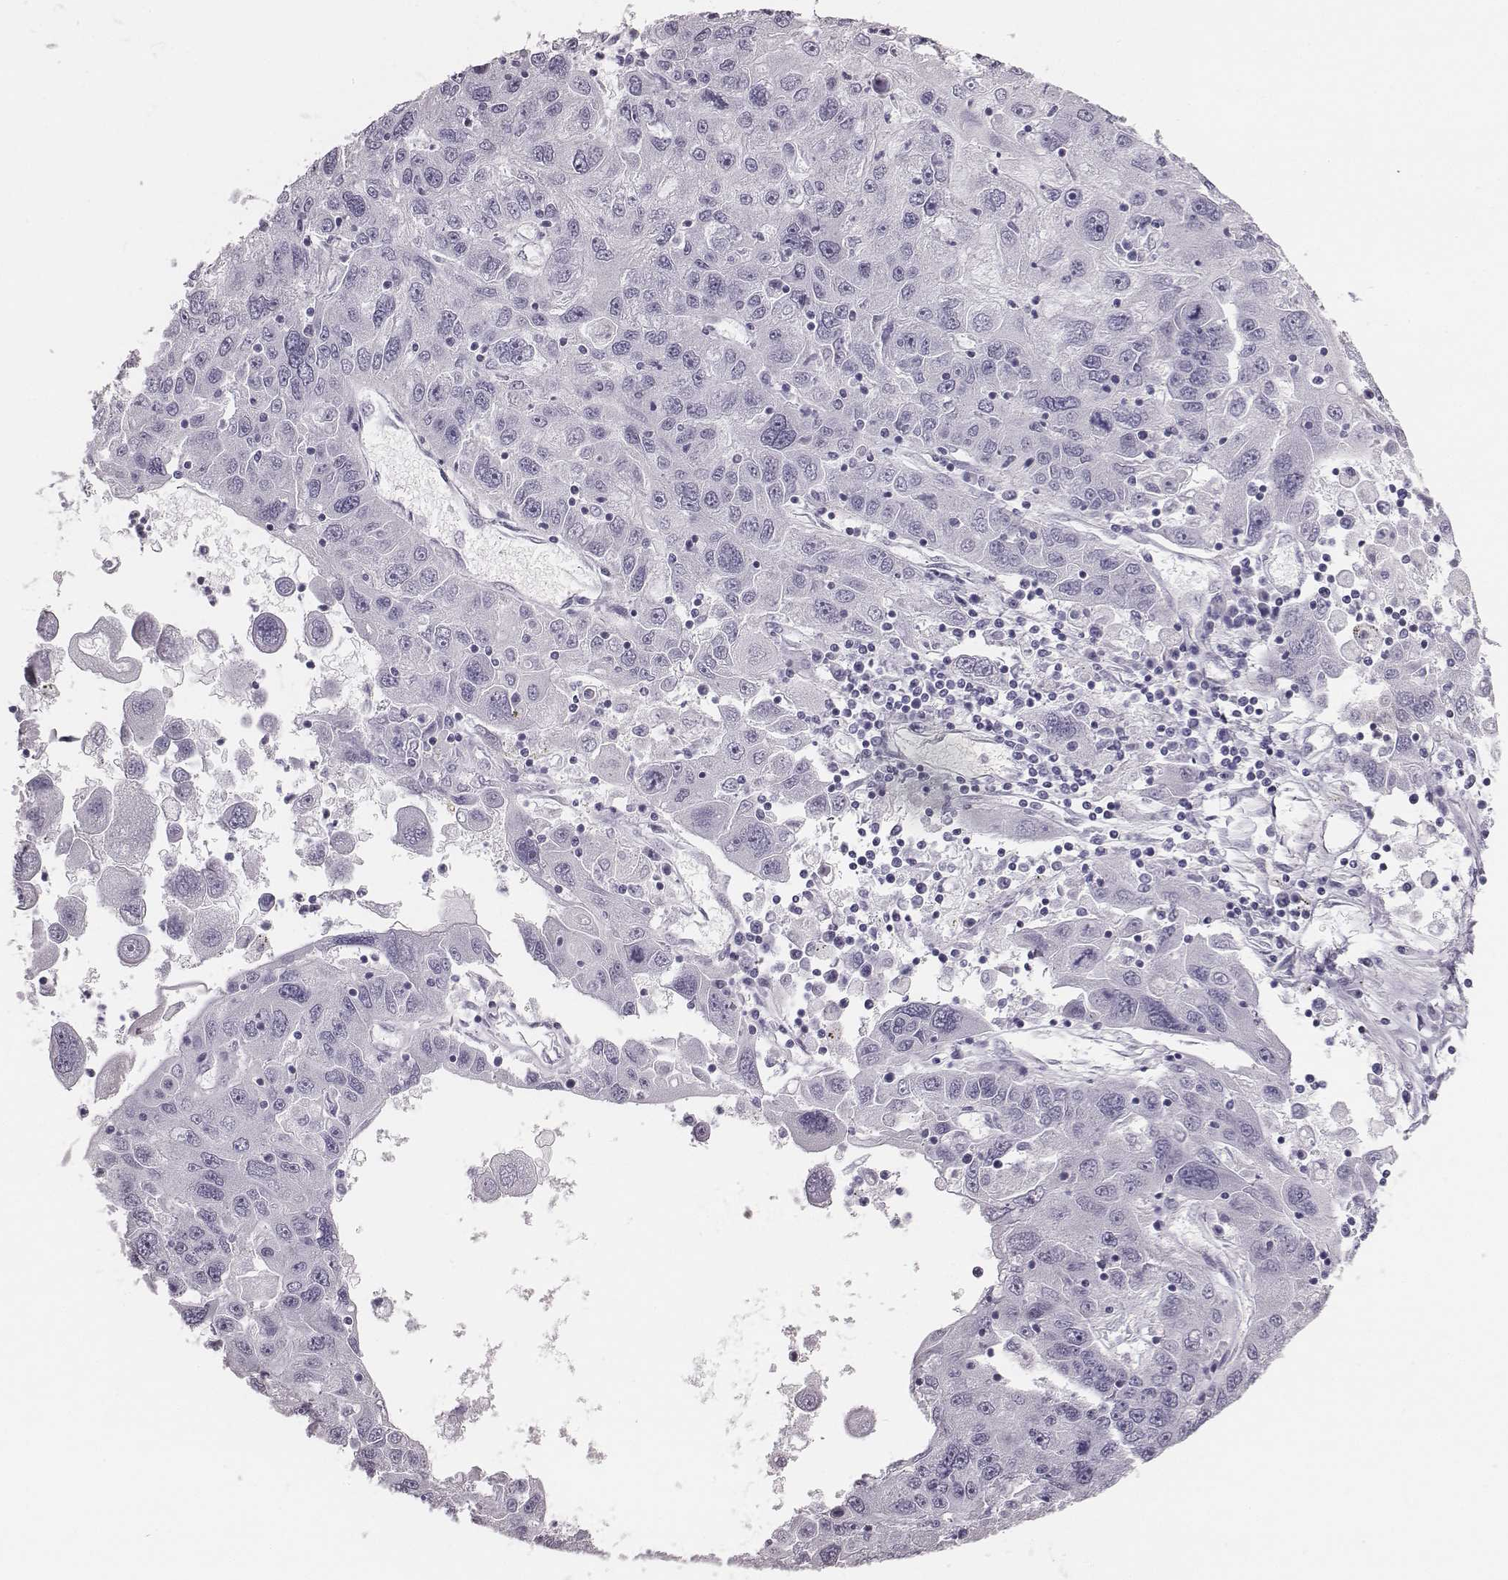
{"staining": {"intensity": "negative", "quantity": "none", "location": "none"}, "tissue": "stomach cancer", "cell_type": "Tumor cells", "image_type": "cancer", "snomed": [{"axis": "morphology", "description": "Adenocarcinoma, NOS"}, {"axis": "topography", "description": "Stomach"}], "caption": "IHC image of neoplastic tissue: human stomach adenocarcinoma stained with DAB (3,3'-diaminobenzidine) shows no significant protein positivity in tumor cells.", "gene": "HBZ", "patient": {"sex": "male", "age": 56}}